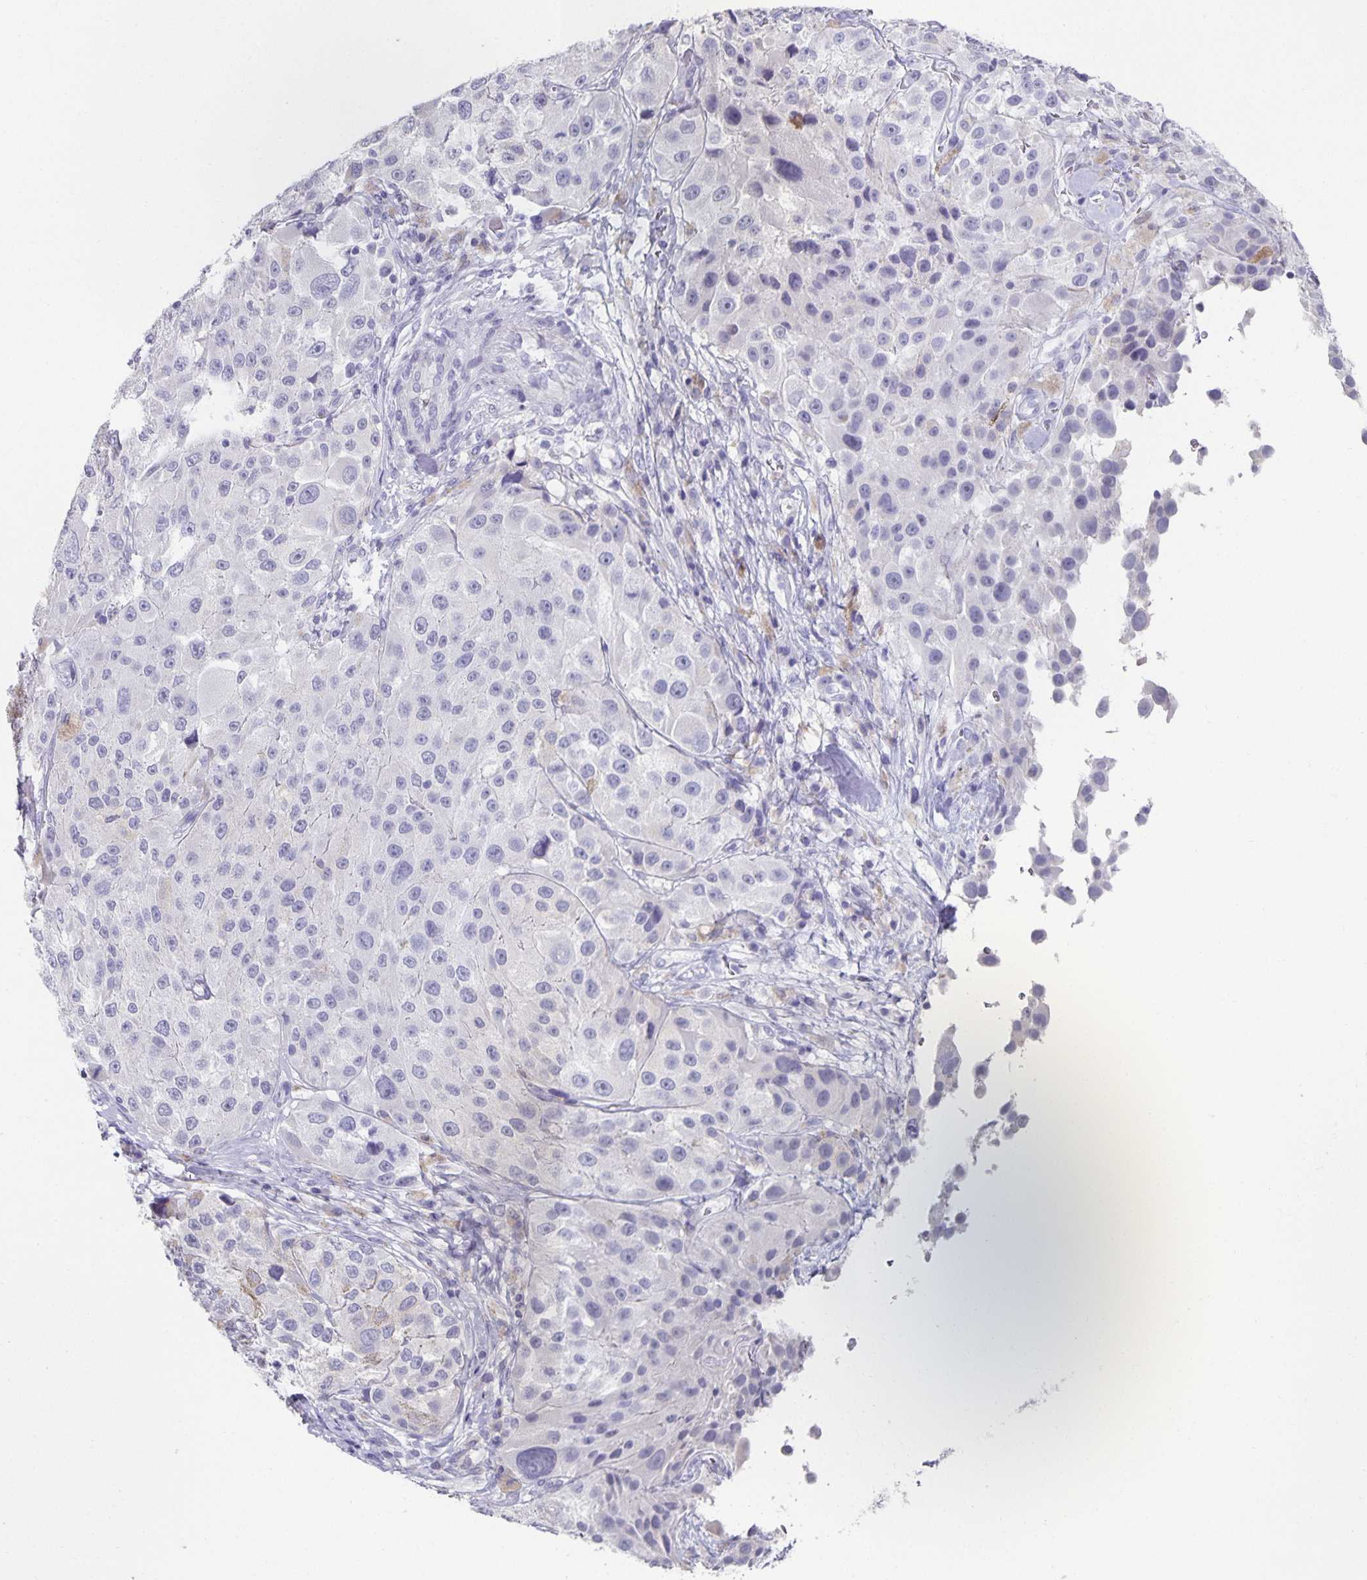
{"staining": {"intensity": "negative", "quantity": "none", "location": "none"}, "tissue": "melanoma", "cell_type": "Tumor cells", "image_type": "cancer", "snomed": [{"axis": "morphology", "description": "Malignant melanoma, Metastatic site"}, {"axis": "topography", "description": "Lymph node"}], "caption": "This histopathology image is of melanoma stained with immunohistochemistry (IHC) to label a protein in brown with the nuclei are counter-stained blue. There is no positivity in tumor cells.", "gene": "CHGA", "patient": {"sex": "male", "age": 62}}